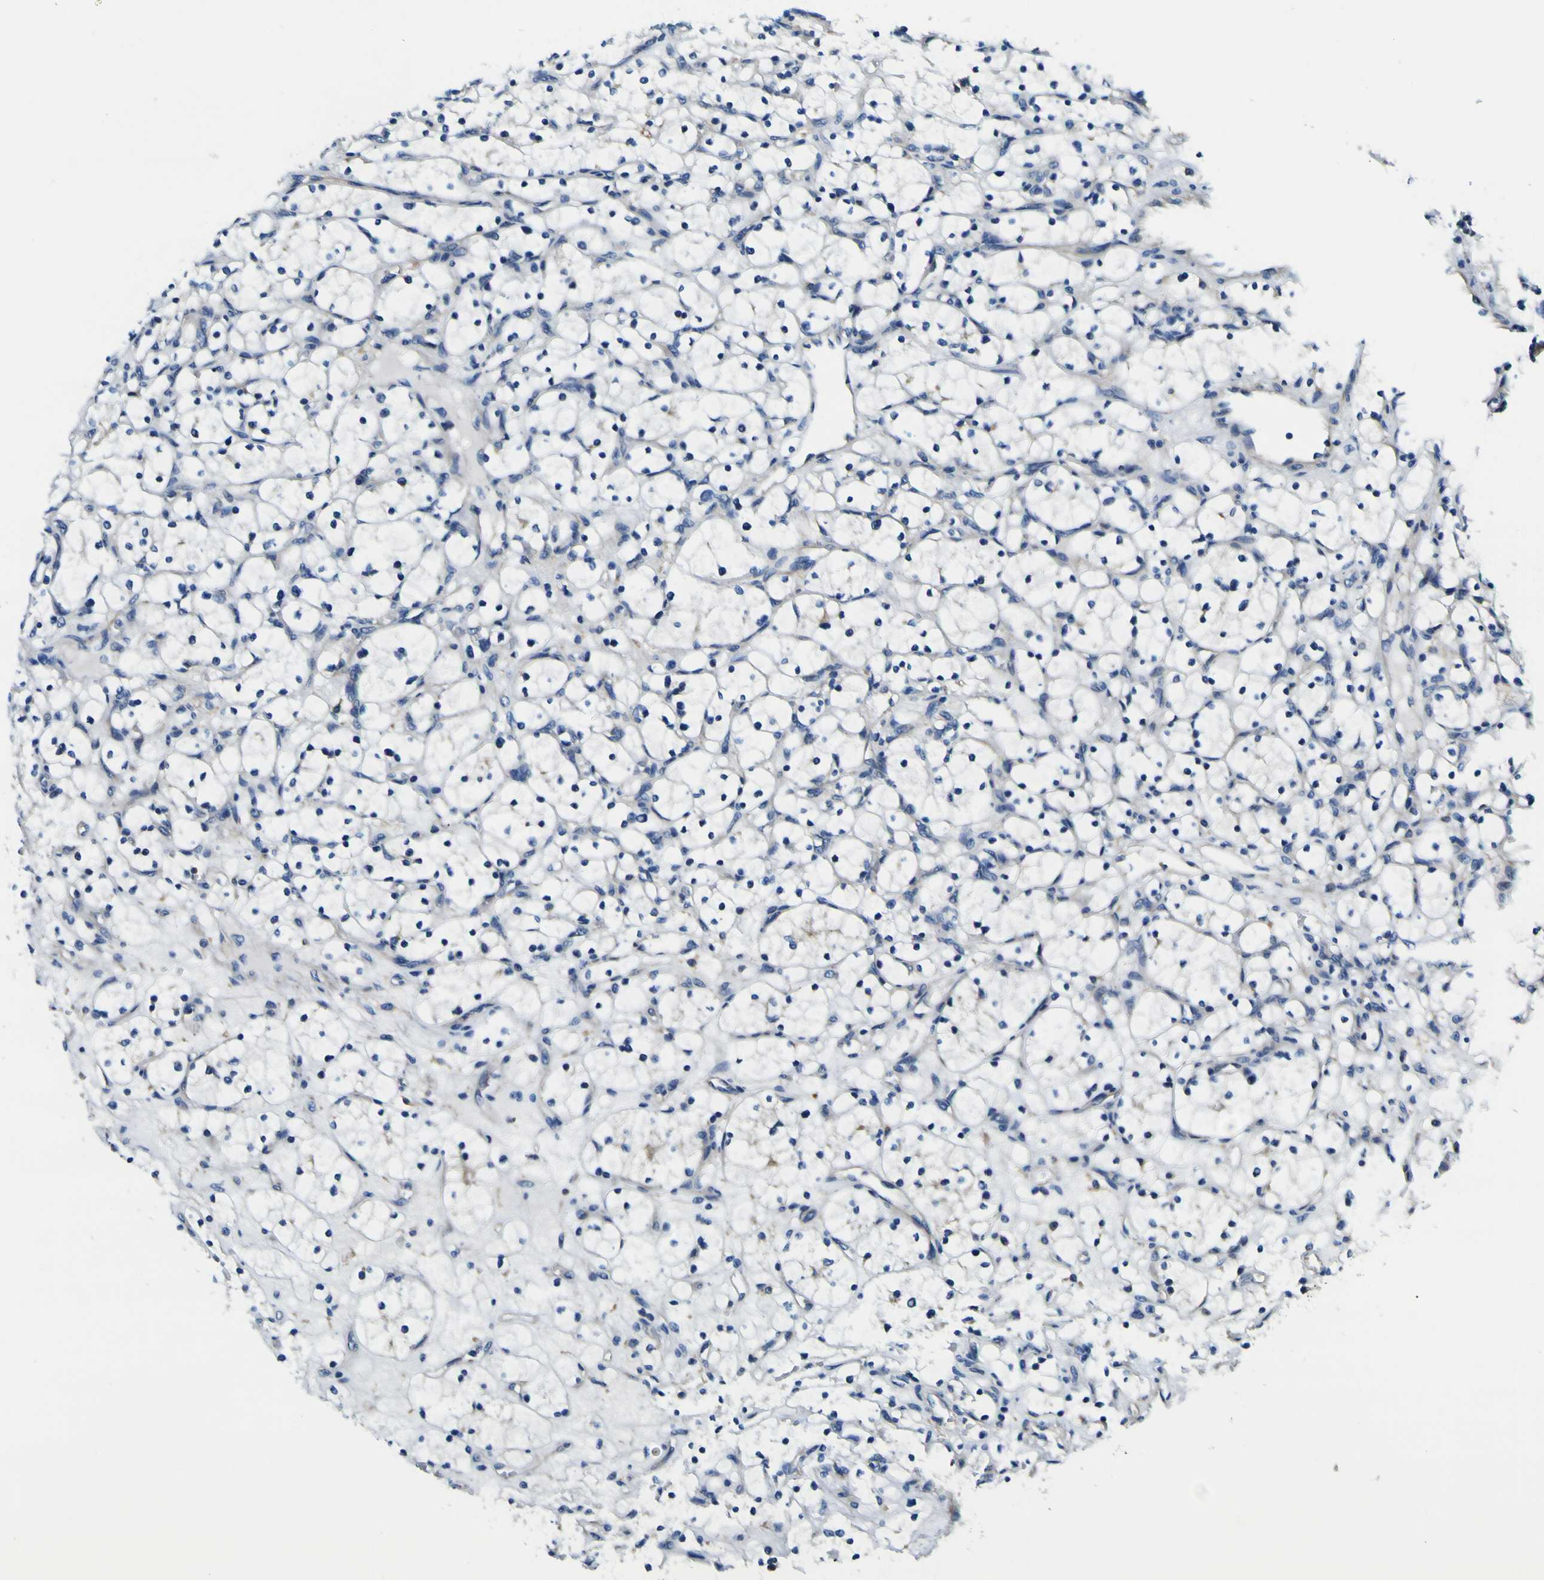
{"staining": {"intensity": "weak", "quantity": "<25%", "location": "cytoplasmic/membranous"}, "tissue": "renal cancer", "cell_type": "Tumor cells", "image_type": "cancer", "snomed": [{"axis": "morphology", "description": "Adenocarcinoma, NOS"}, {"axis": "topography", "description": "Kidney"}], "caption": "A high-resolution histopathology image shows immunohistochemistry (IHC) staining of renal adenocarcinoma, which displays no significant staining in tumor cells.", "gene": "CLSTN1", "patient": {"sex": "female", "age": 69}}